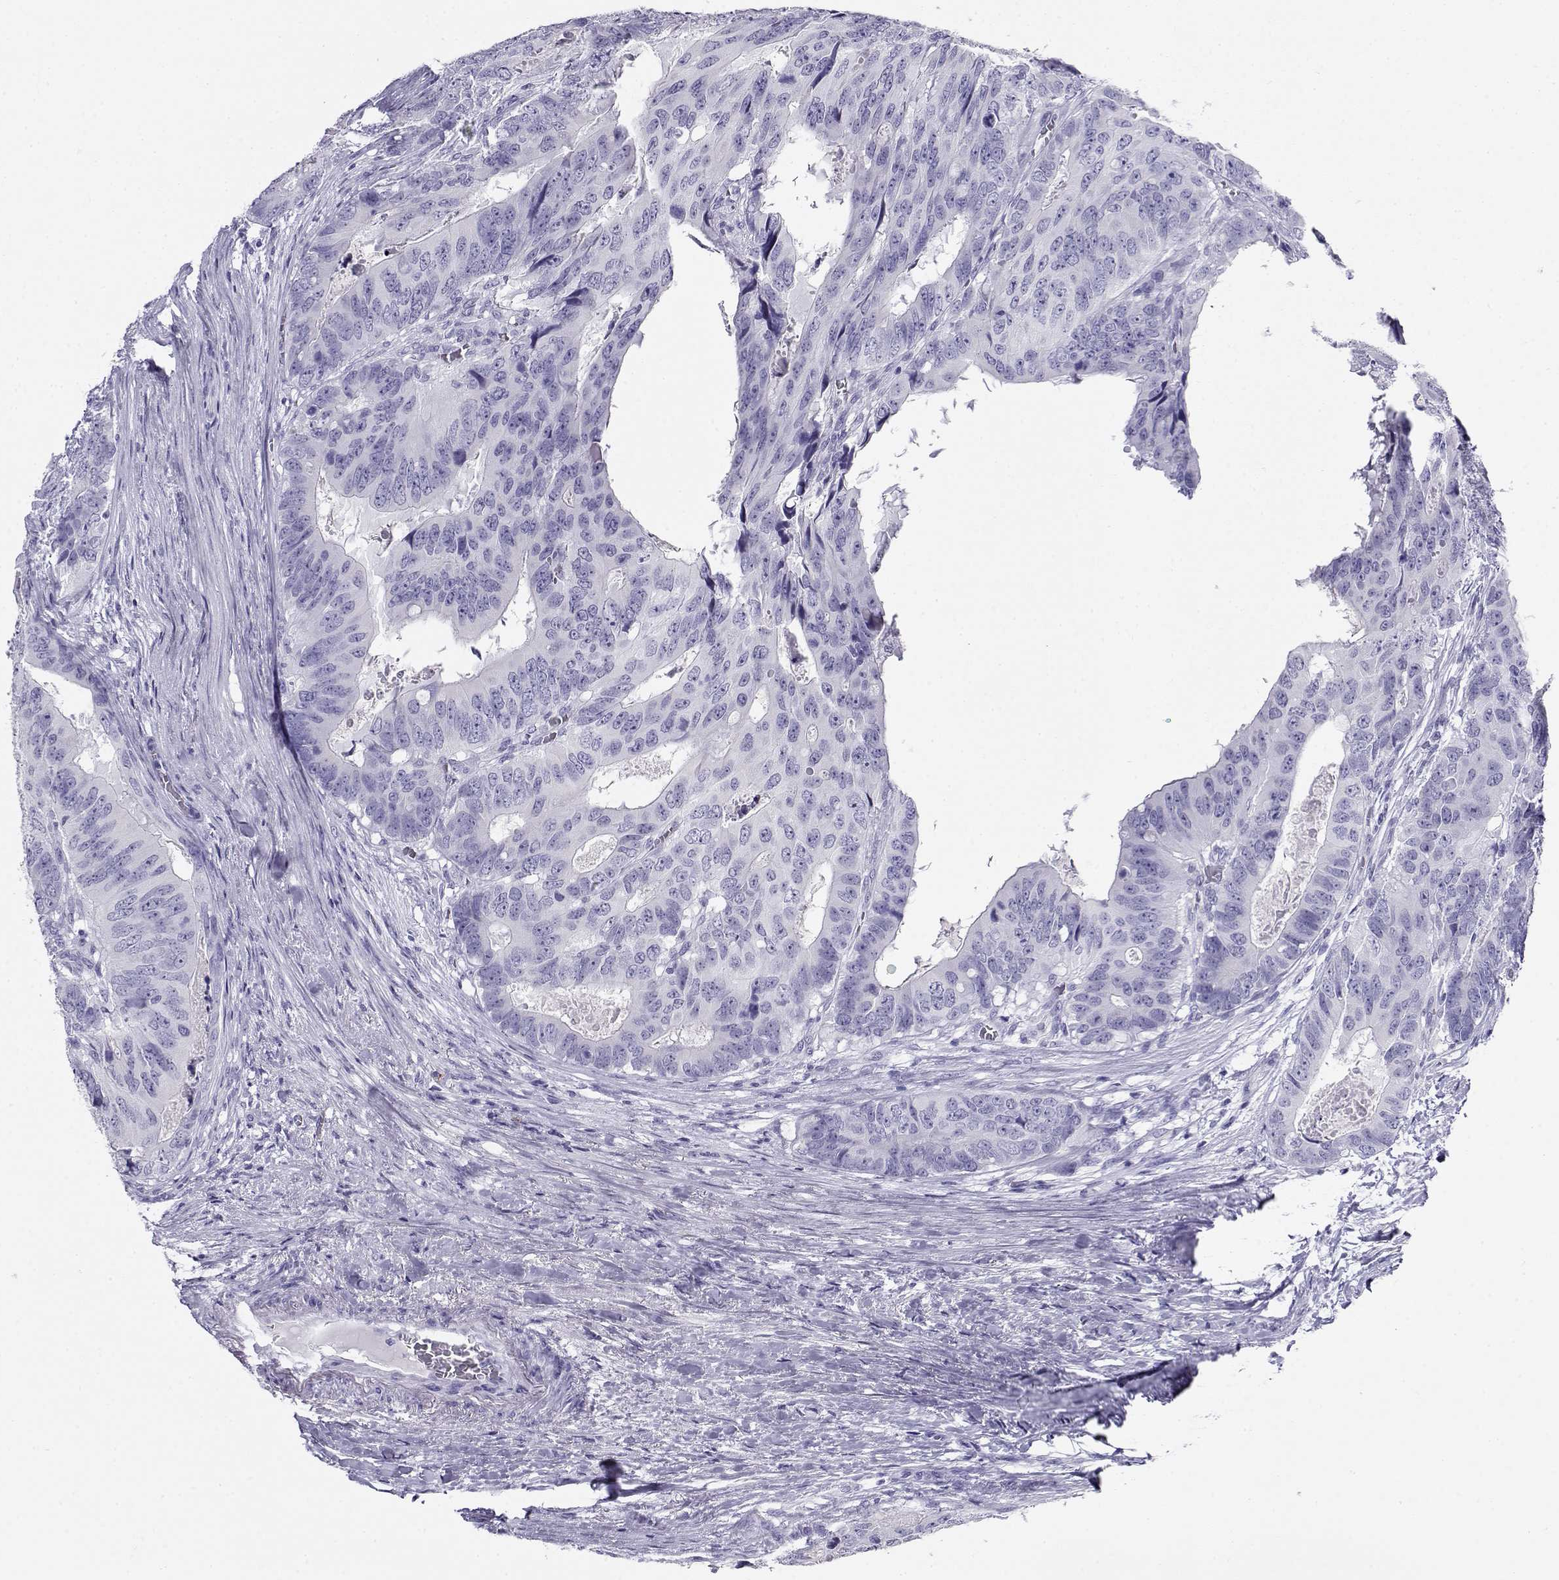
{"staining": {"intensity": "negative", "quantity": "none", "location": "none"}, "tissue": "colorectal cancer", "cell_type": "Tumor cells", "image_type": "cancer", "snomed": [{"axis": "morphology", "description": "Adenocarcinoma, NOS"}, {"axis": "topography", "description": "Colon"}], "caption": "Tumor cells are negative for protein expression in human adenocarcinoma (colorectal).", "gene": "CABS1", "patient": {"sex": "male", "age": 79}}